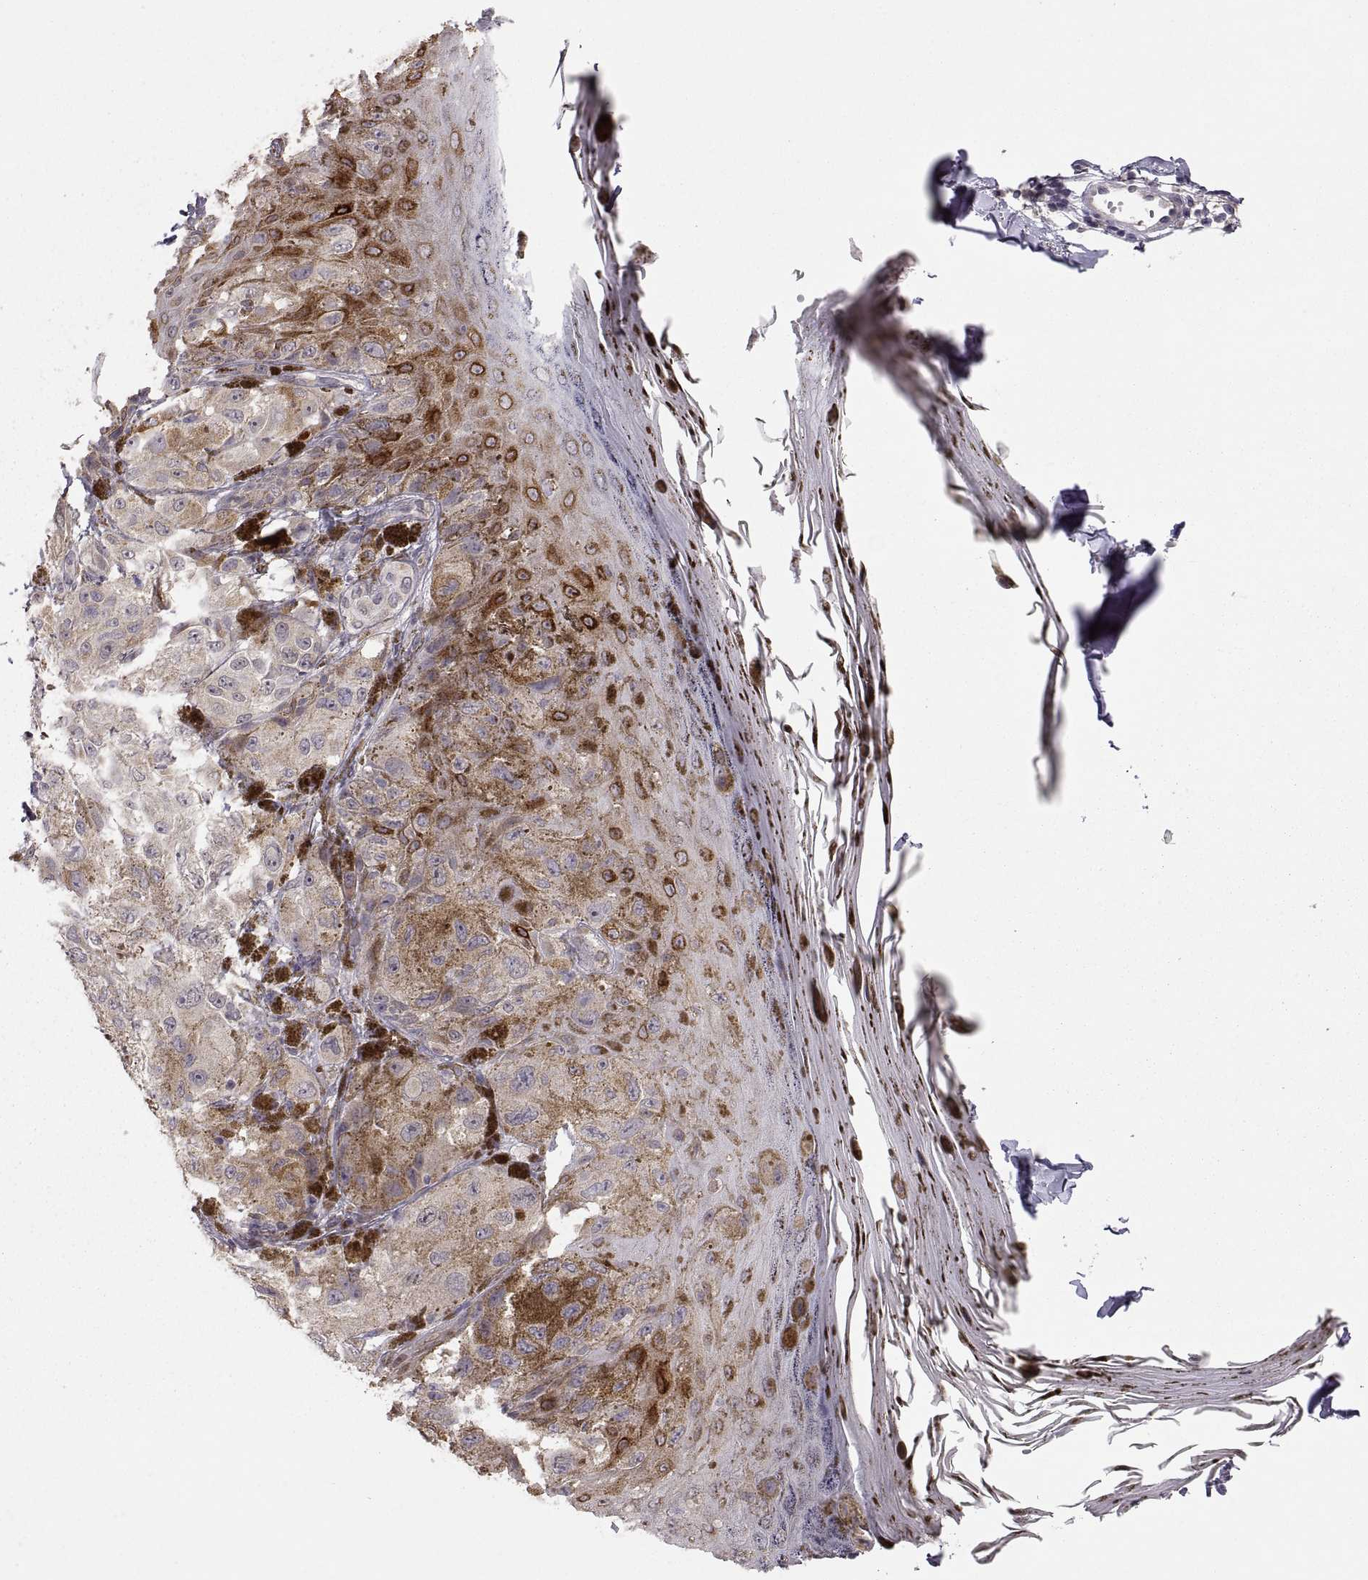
{"staining": {"intensity": "weak", "quantity": "<25%", "location": "cytoplasmic/membranous"}, "tissue": "melanoma", "cell_type": "Tumor cells", "image_type": "cancer", "snomed": [{"axis": "morphology", "description": "Malignant melanoma, NOS"}, {"axis": "topography", "description": "Skin"}], "caption": "This is a micrograph of immunohistochemistry (IHC) staining of malignant melanoma, which shows no staining in tumor cells.", "gene": "HMGCR", "patient": {"sex": "male", "age": 36}}